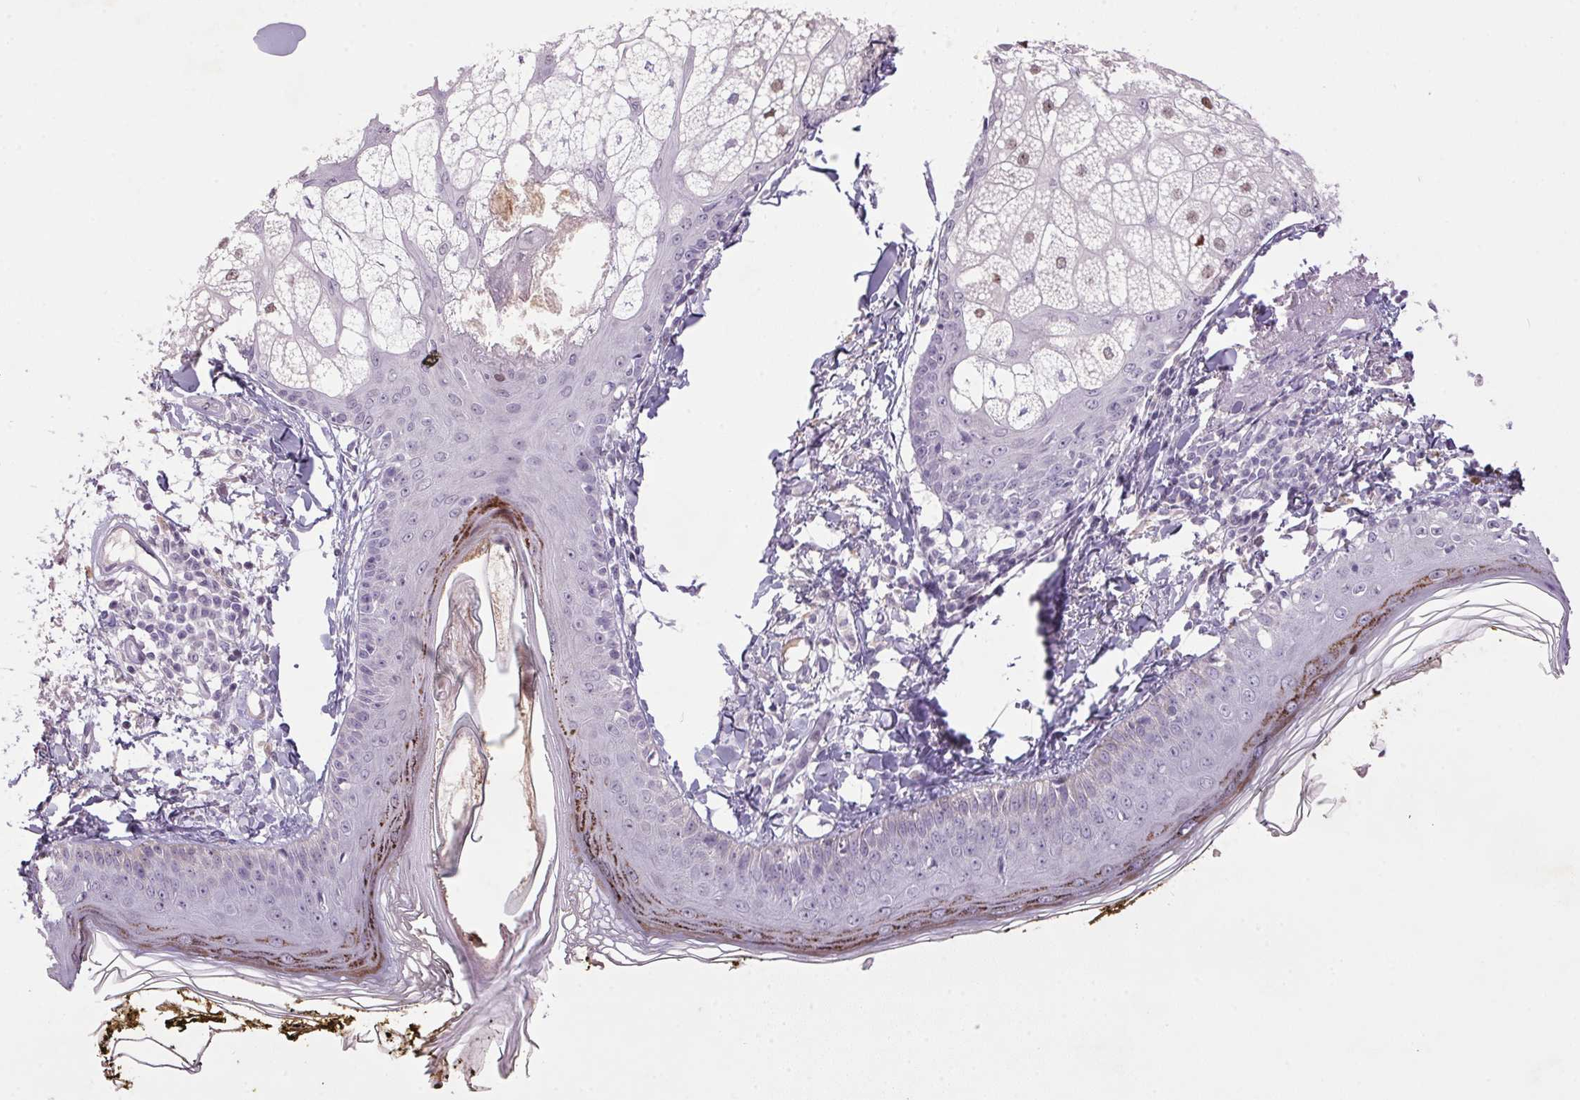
{"staining": {"intensity": "negative", "quantity": "none", "location": "none"}, "tissue": "skin", "cell_type": "Fibroblasts", "image_type": "normal", "snomed": [{"axis": "morphology", "description": "Normal tissue, NOS"}, {"axis": "topography", "description": "Skin"}], "caption": "The IHC micrograph has no significant positivity in fibroblasts of skin. The staining is performed using DAB (3,3'-diaminobenzidine) brown chromogen with nuclei counter-stained in using hematoxylin.", "gene": "TRDN", "patient": {"sex": "male", "age": 76}}